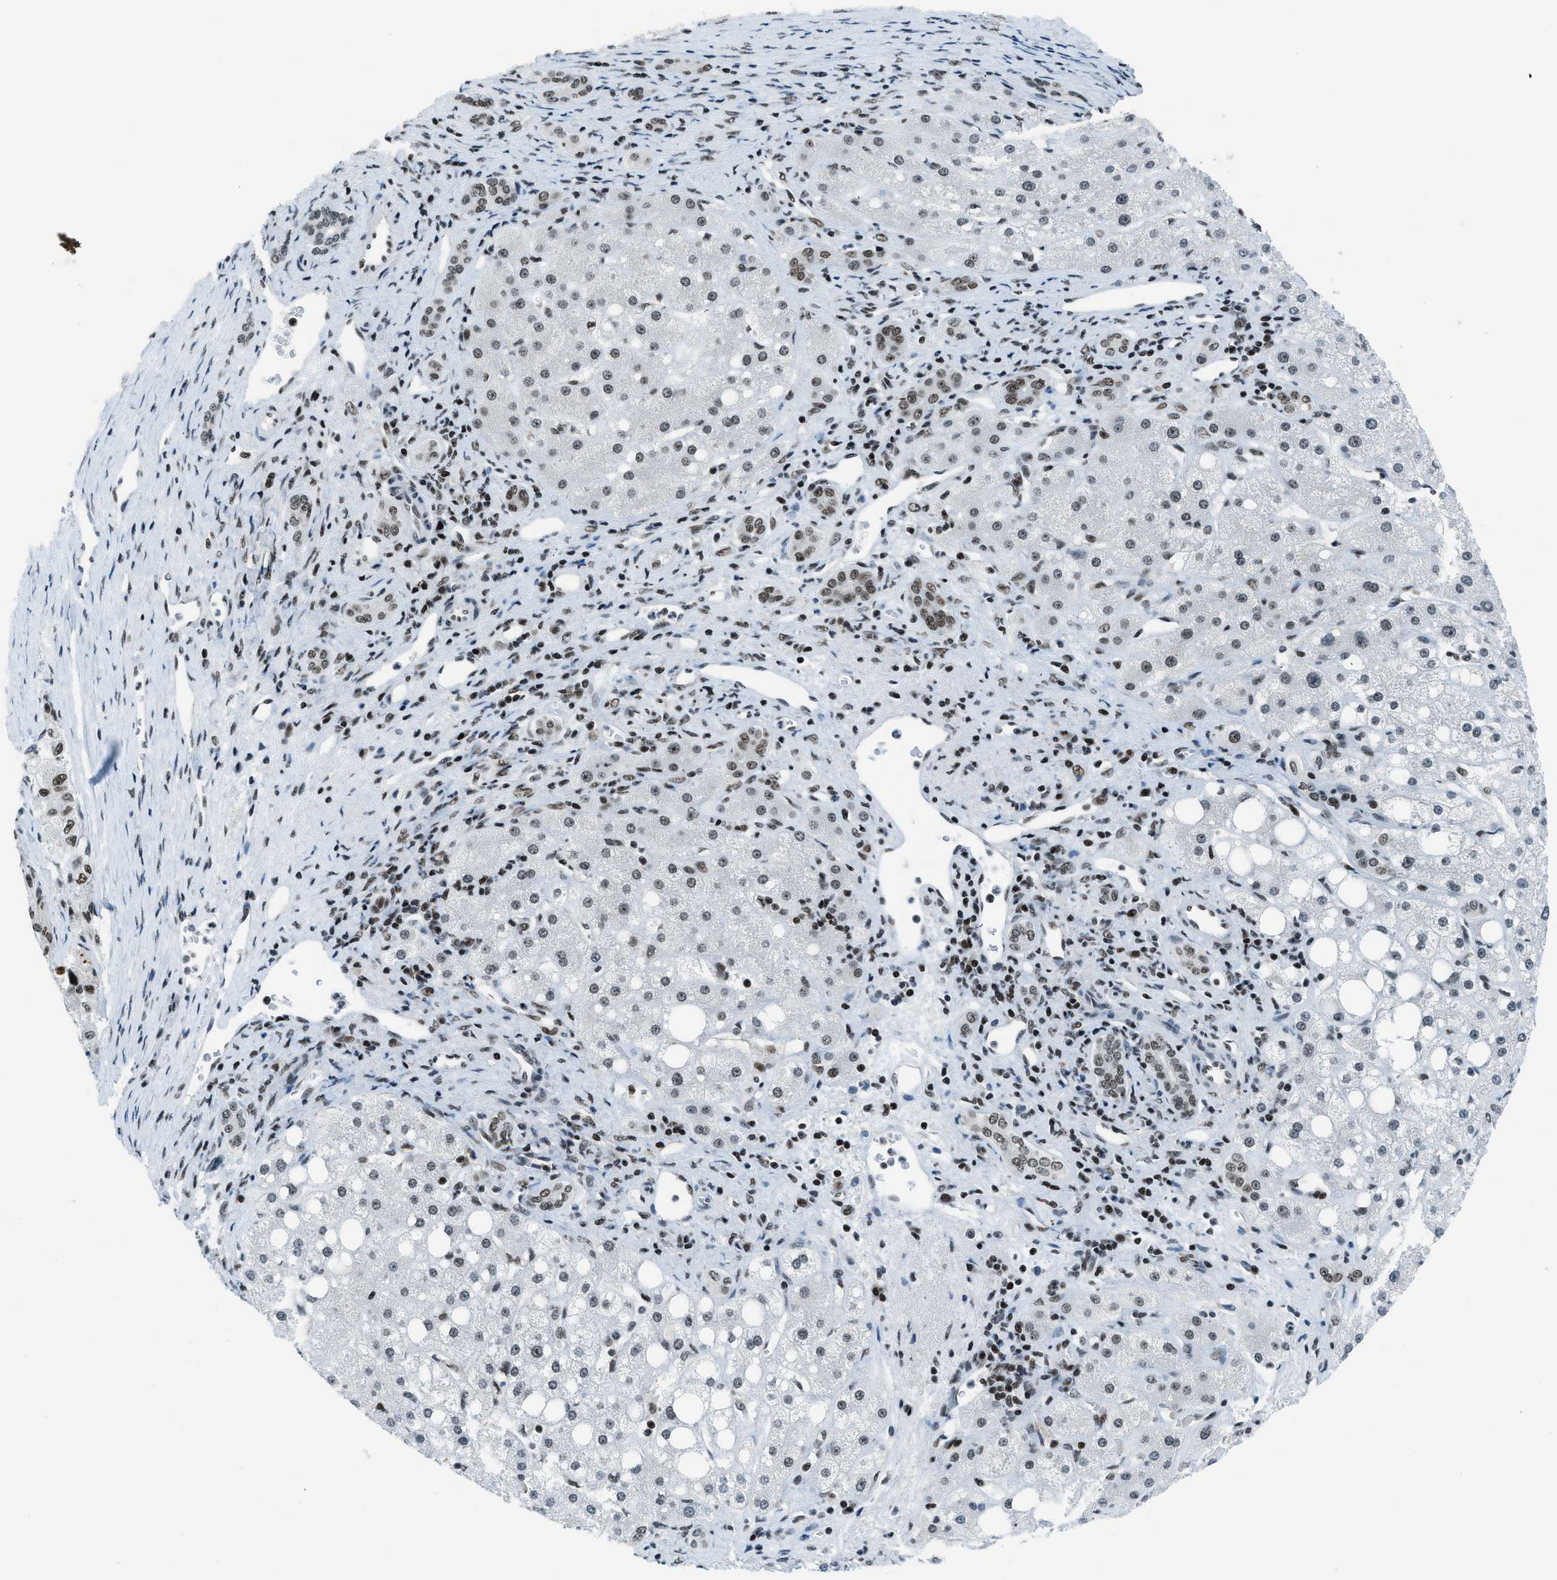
{"staining": {"intensity": "moderate", "quantity": "25%-75%", "location": "nuclear"}, "tissue": "liver cancer", "cell_type": "Tumor cells", "image_type": "cancer", "snomed": [{"axis": "morphology", "description": "Carcinoma, Hepatocellular, NOS"}, {"axis": "topography", "description": "Liver"}], "caption": "Brown immunohistochemical staining in liver cancer exhibits moderate nuclear expression in approximately 25%-75% of tumor cells.", "gene": "RAD51B", "patient": {"sex": "male", "age": 80}}